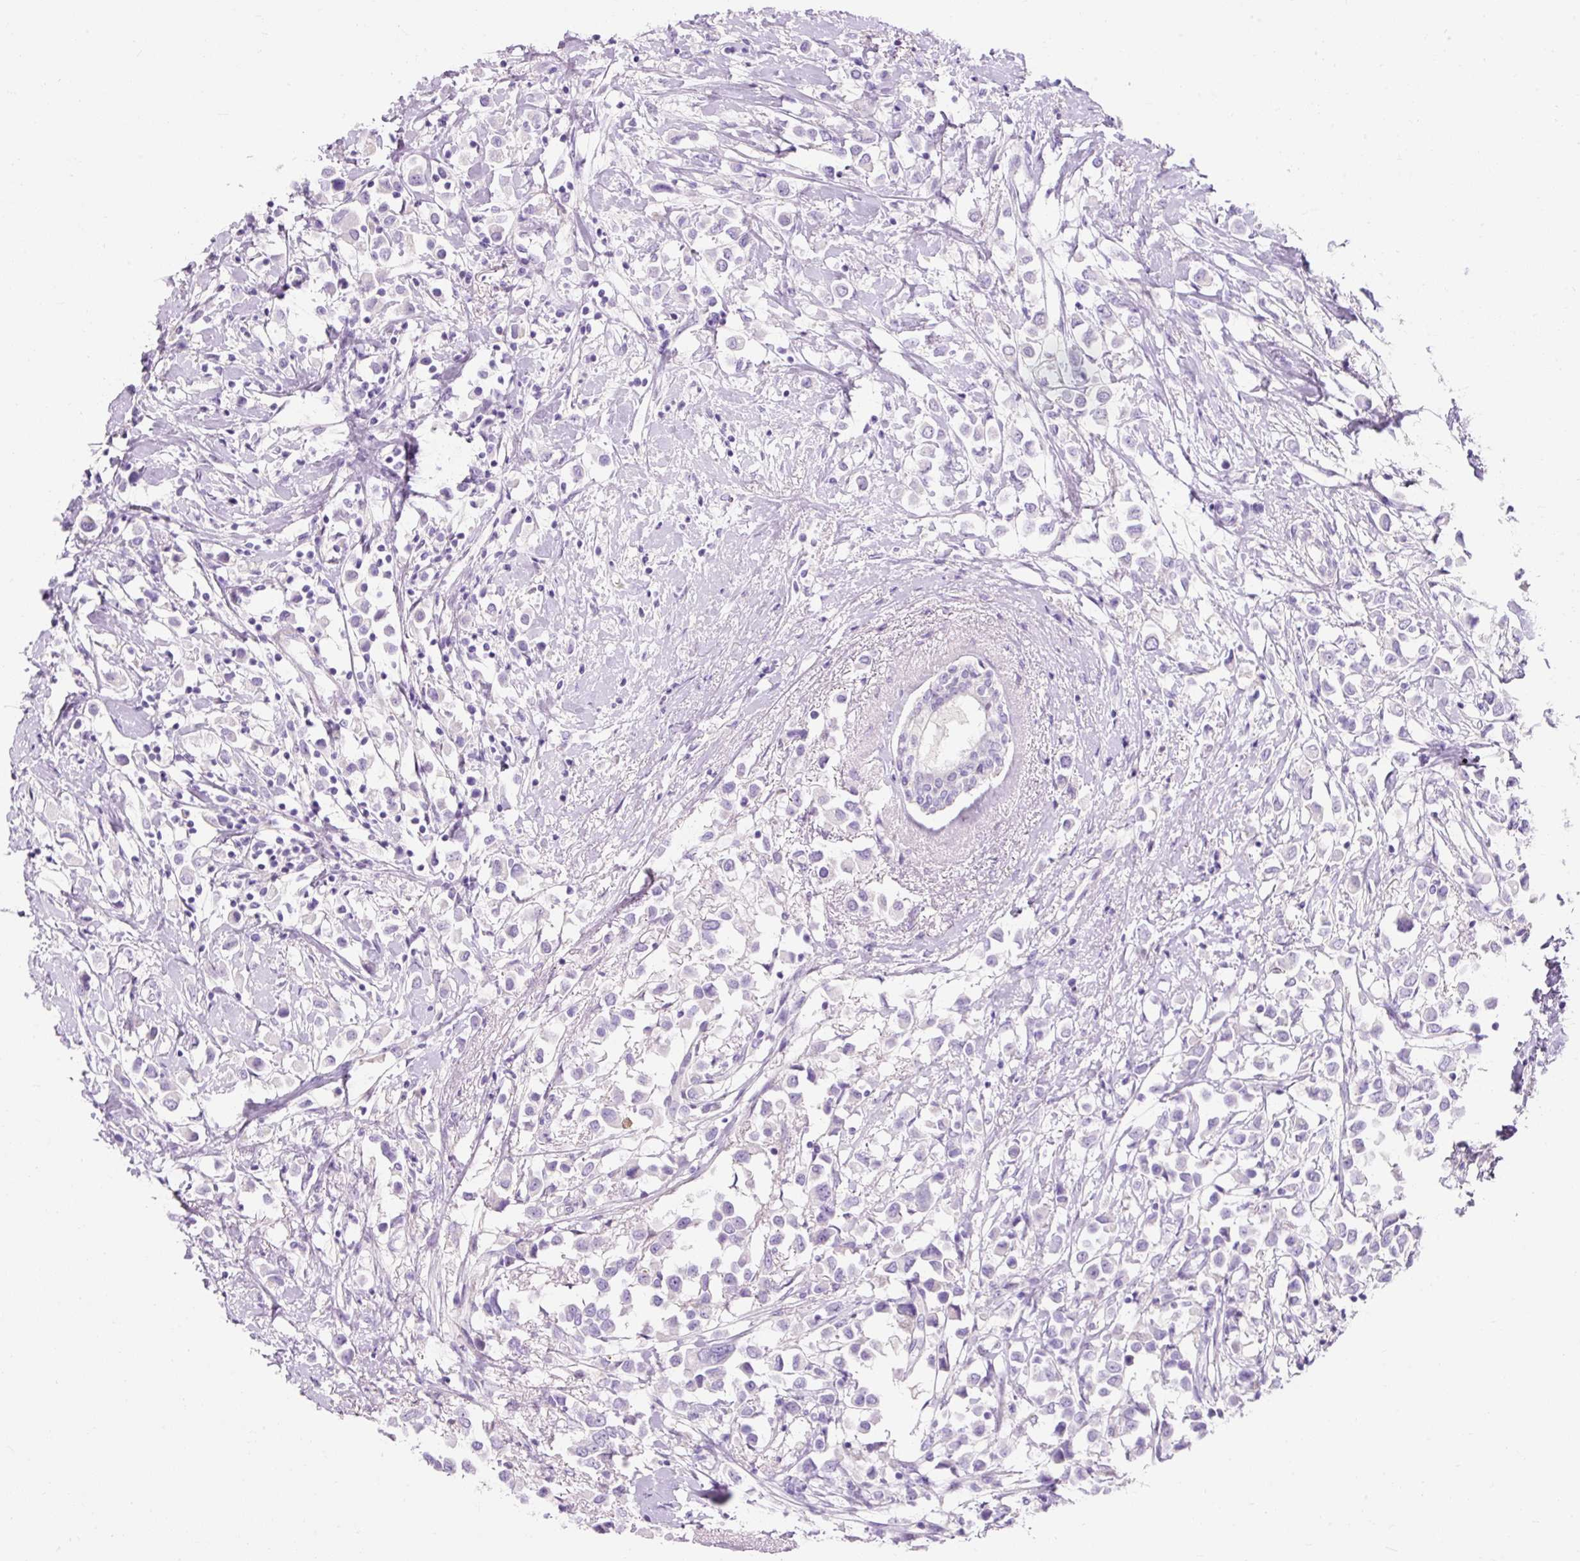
{"staining": {"intensity": "negative", "quantity": "none", "location": "none"}, "tissue": "breast cancer", "cell_type": "Tumor cells", "image_type": "cancer", "snomed": [{"axis": "morphology", "description": "Duct carcinoma"}, {"axis": "topography", "description": "Breast"}], "caption": "A high-resolution histopathology image shows IHC staining of breast infiltrating ductal carcinoma, which demonstrates no significant positivity in tumor cells.", "gene": "CLDN25", "patient": {"sex": "female", "age": 61}}